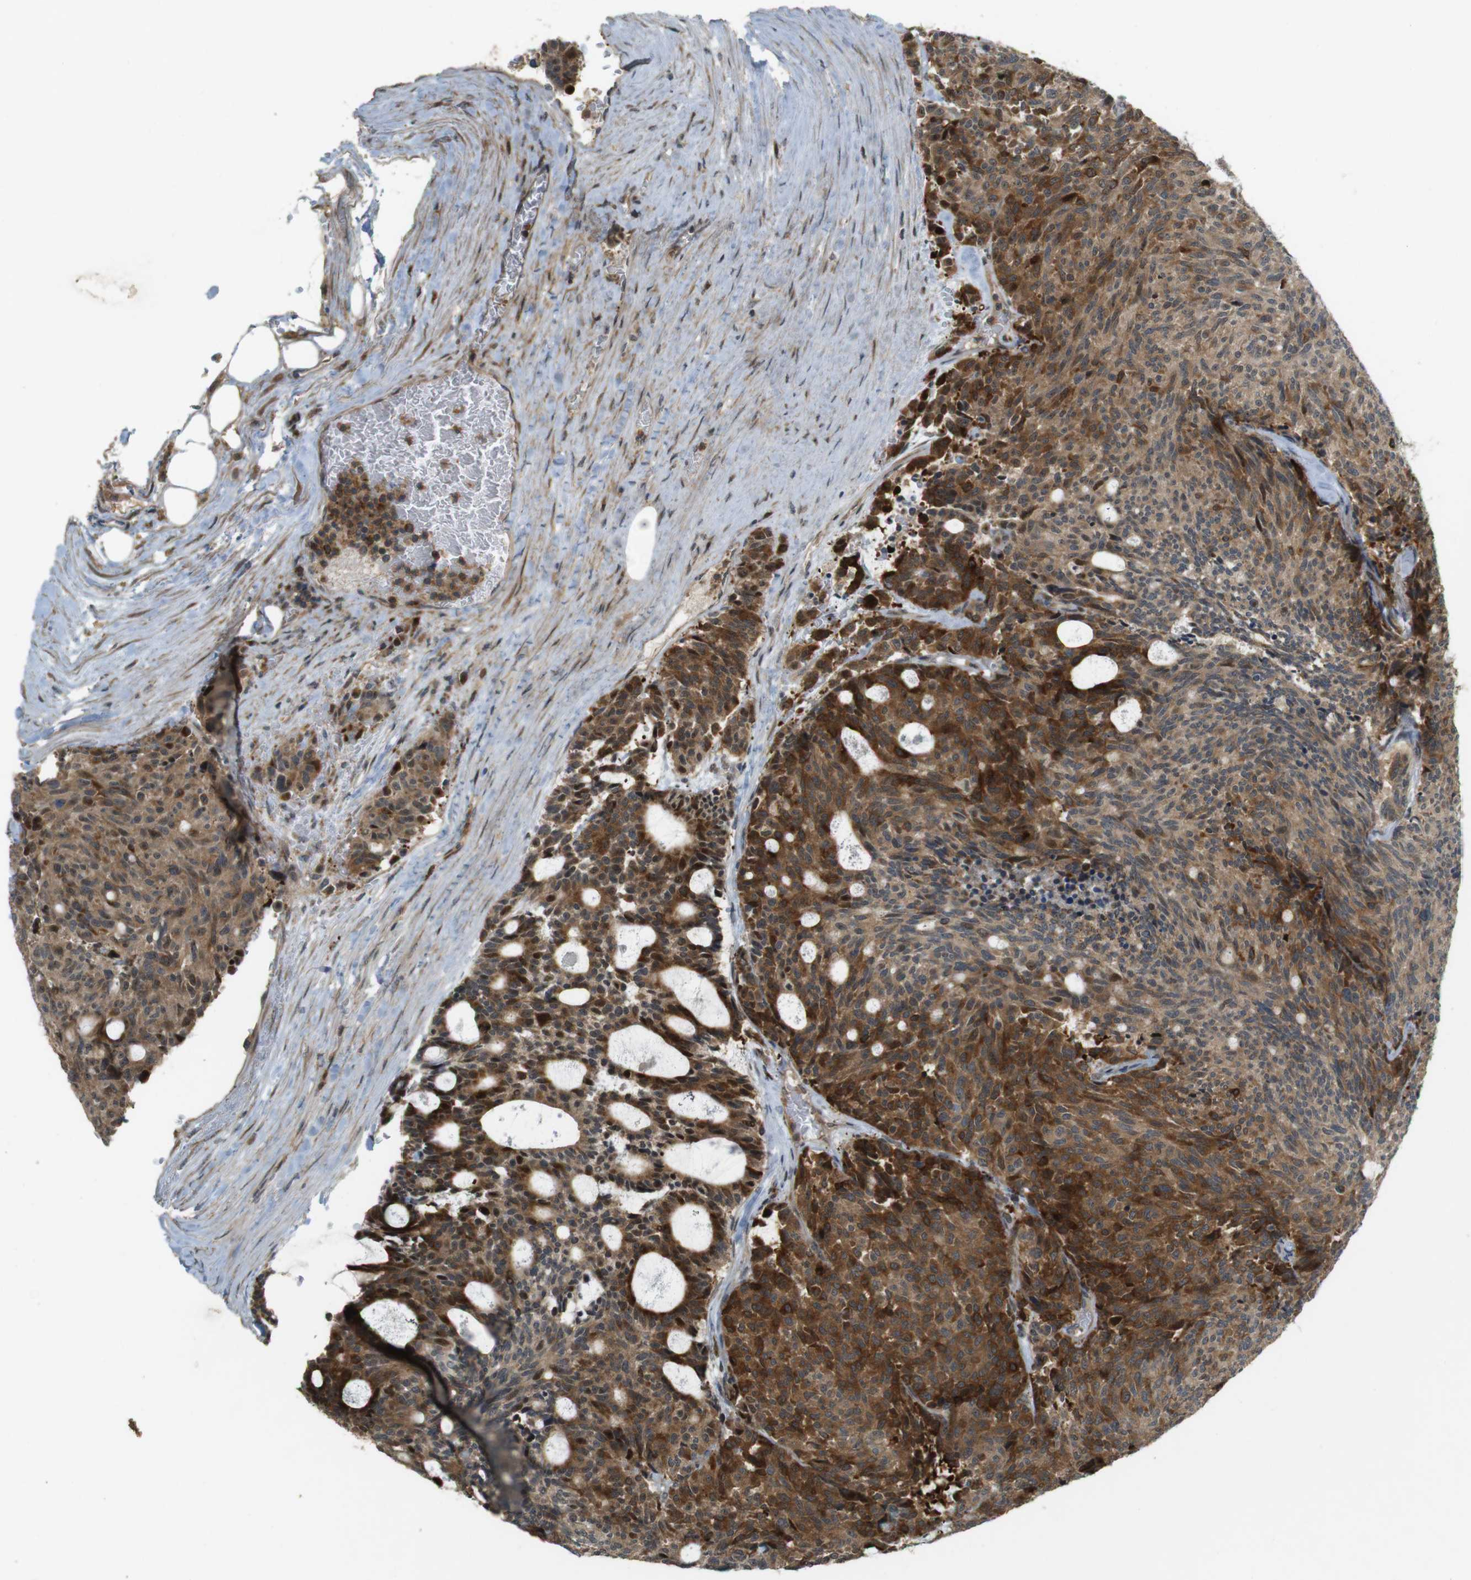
{"staining": {"intensity": "moderate", "quantity": ">75%", "location": "cytoplasmic/membranous,nuclear"}, "tissue": "carcinoid", "cell_type": "Tumor cells", "image_type": "cancer", "snomed": [{"axis": "morphology", "description": "Carcinoid, malignant, NOS"}, {"axis": "topography", "description": "Pancreas"}], "caption": "Immunohistochemistry (IHC) of carcinoid reveals medium levels of moderate cytoplasmic/membranous and nuclear expression in about >75% of tumor cells.", "gene": "TMX3", "patient": {"sex": "female", "age": 54}}